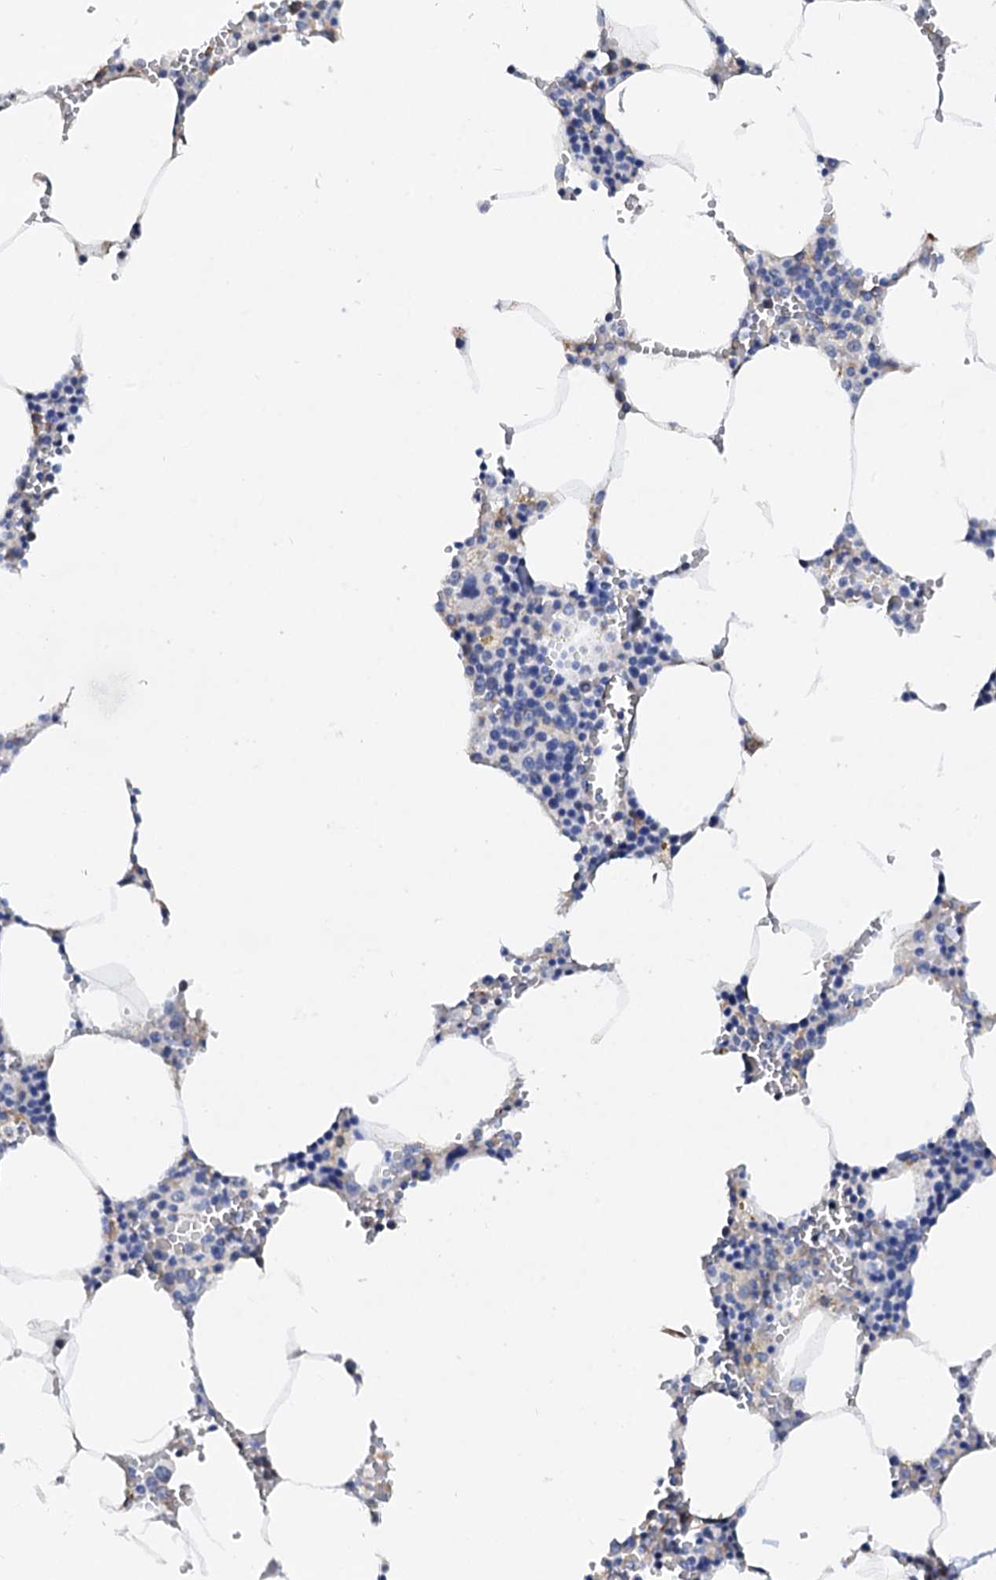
{"staining": {"intensity": "negative", "quantity": "none", "location": "none"}, "tissue": "bone marrow", "cell_type": "Hematopoietic cells", "image_type": "normal", "snomed": [{"axis": "morphology", "description": "Normal tissue, NOS"}, {"axis": "topography", "description": "Bone marrow"}], "caption": "IHC photomicrograph of benign bone marrow: human bone marrow stained with DAB (3,3'-diaminobenzidine) exhibits no significant protein positivity in hematopoietic cells. (DAB (3,3'-diaminobenzidine) IHC, high magnification).", "gene": "AKAP3", "patient": {"sex": "male", "age": 70}}